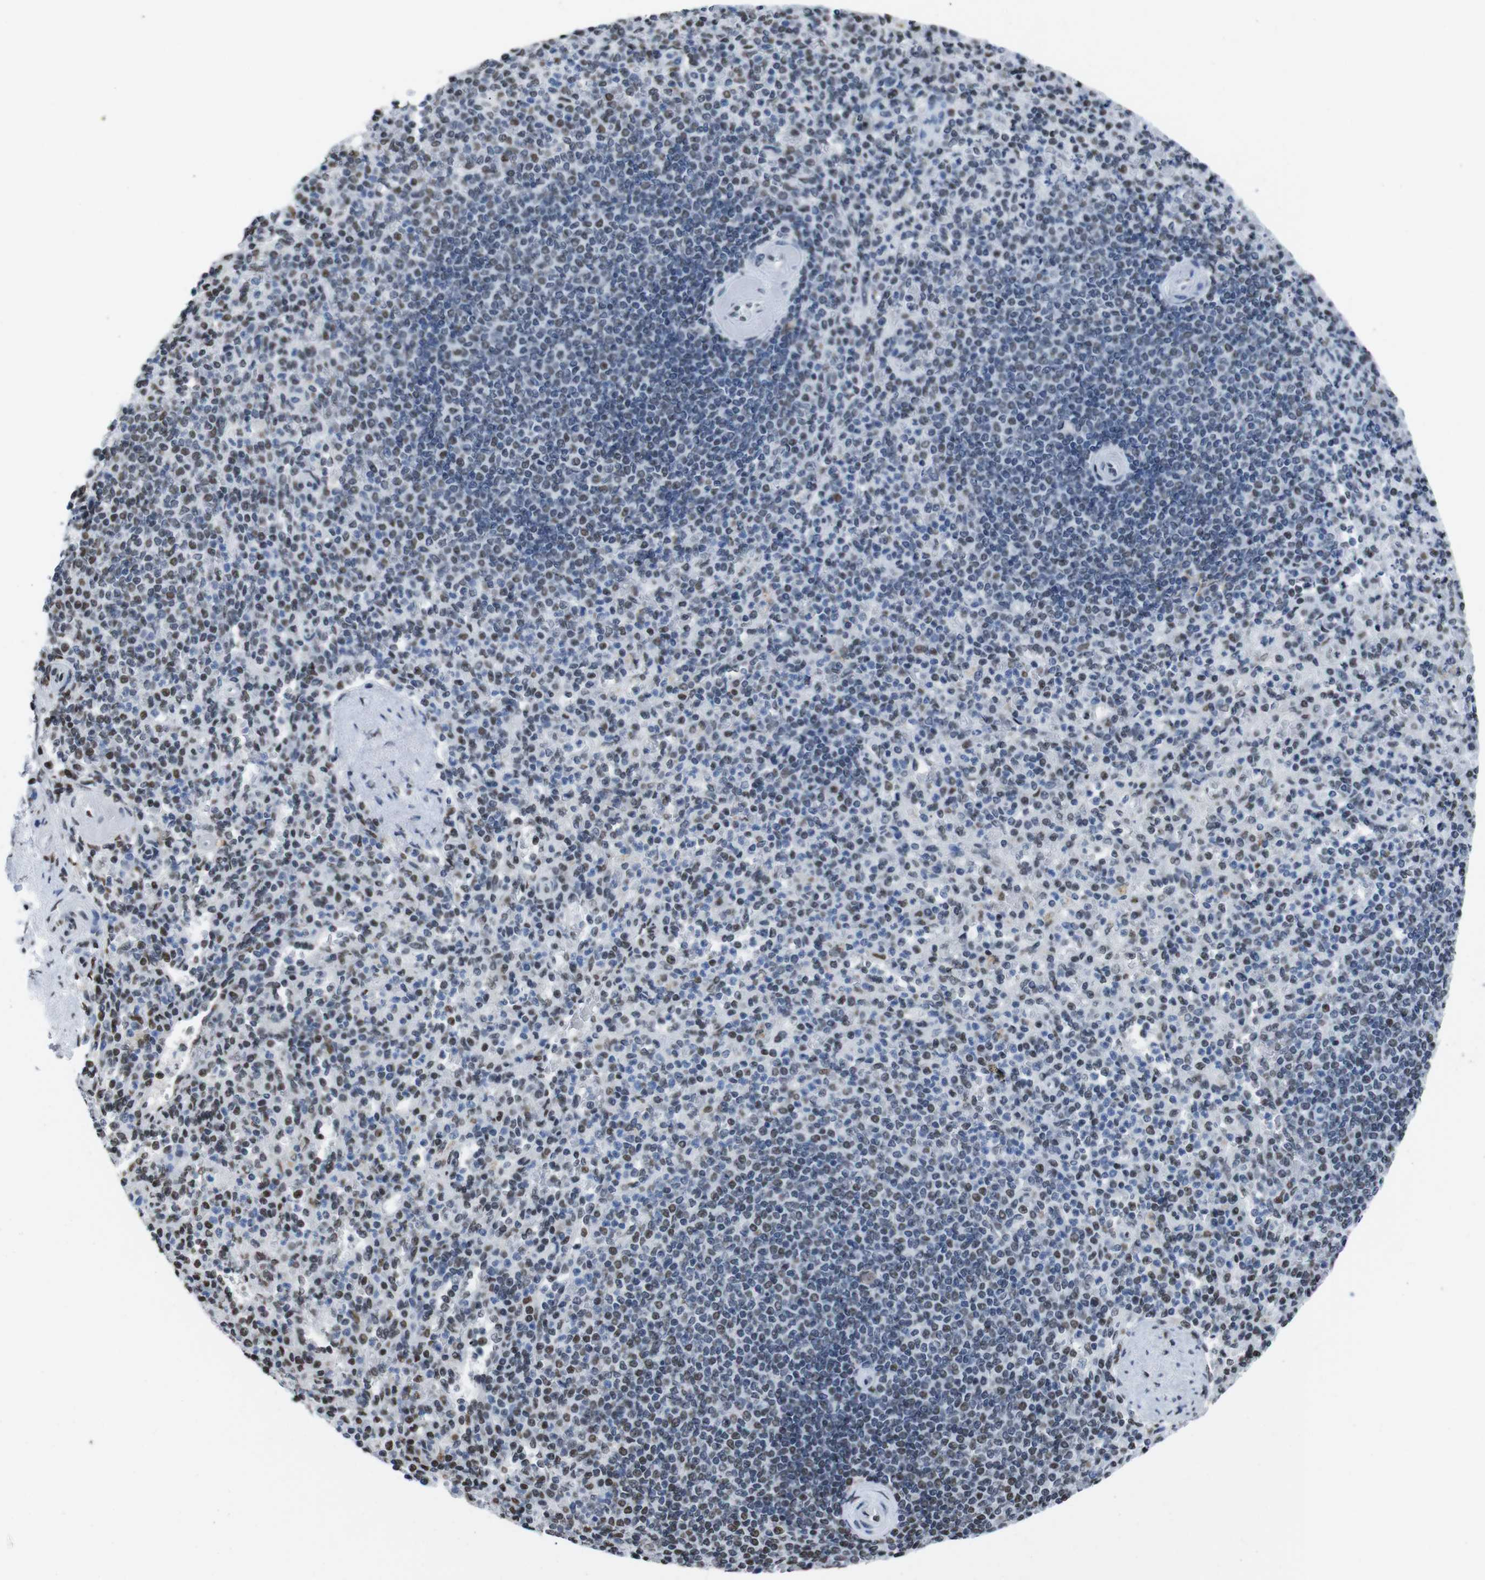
{"staining": {"intensity": "moderate", "quantity": "25%-75%", "location": "nuclear"}, "tissue": "spleen", "cell_type": "Cells in red pulp", "image_type": "normal", "snomed": [{"axis": "morphology", "description": "Normal tissue, NOS"}, {"axis": "topography", "description": "Spleen"}], "caption": "Human spleen stained for a protein (brown) shows moderate nuclear positive expression in approximately 25%-75% of cells in red pulp.", "gene": "PIP4P2", "patient": {"sex": "female", "age": 74}}